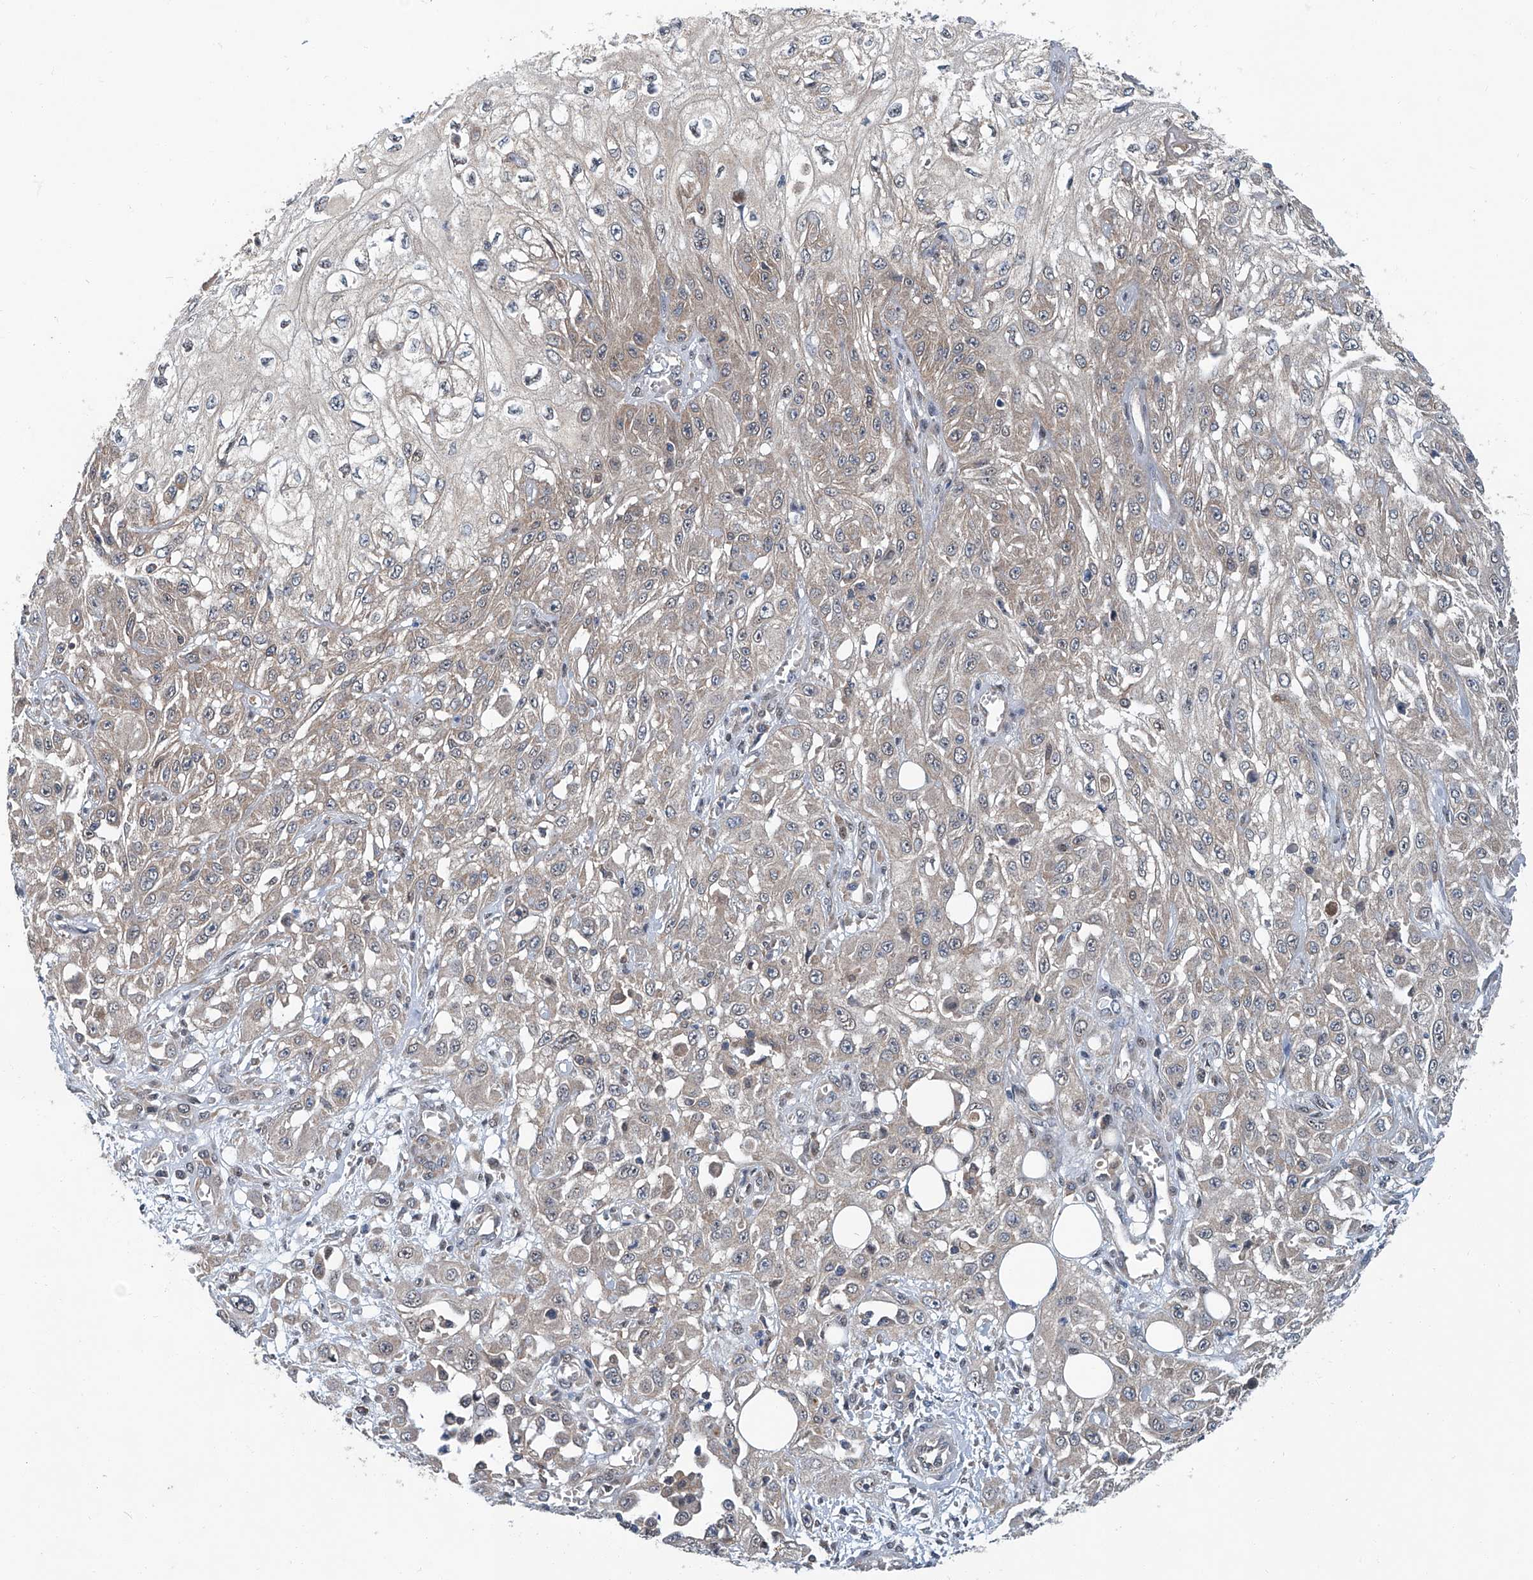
{"staining": {"intensity": "negative", "quantity": "none", "location": "none"}, "tissue": "skin cancer", "cell_type": "Tumor cells", "image_type": "cancer", "snomed": [{"axis": "morphology", "description": "Squamous cell carcinoma, NOS"}, {"axis": "morphology", "description": "Squamous cell carcinoma, metastatic, NOS"}, {"axis": "topography", "description": "Skin"}, {"axis": "topography", "description": "Lymph node"}], "caption": "Immunohistochemical staining of human skin squamous cell carcinoma demonstrates no significant staining in tumor cells.", "gene": "CLK1", "patient": {"sex": "male", "age": 75}}